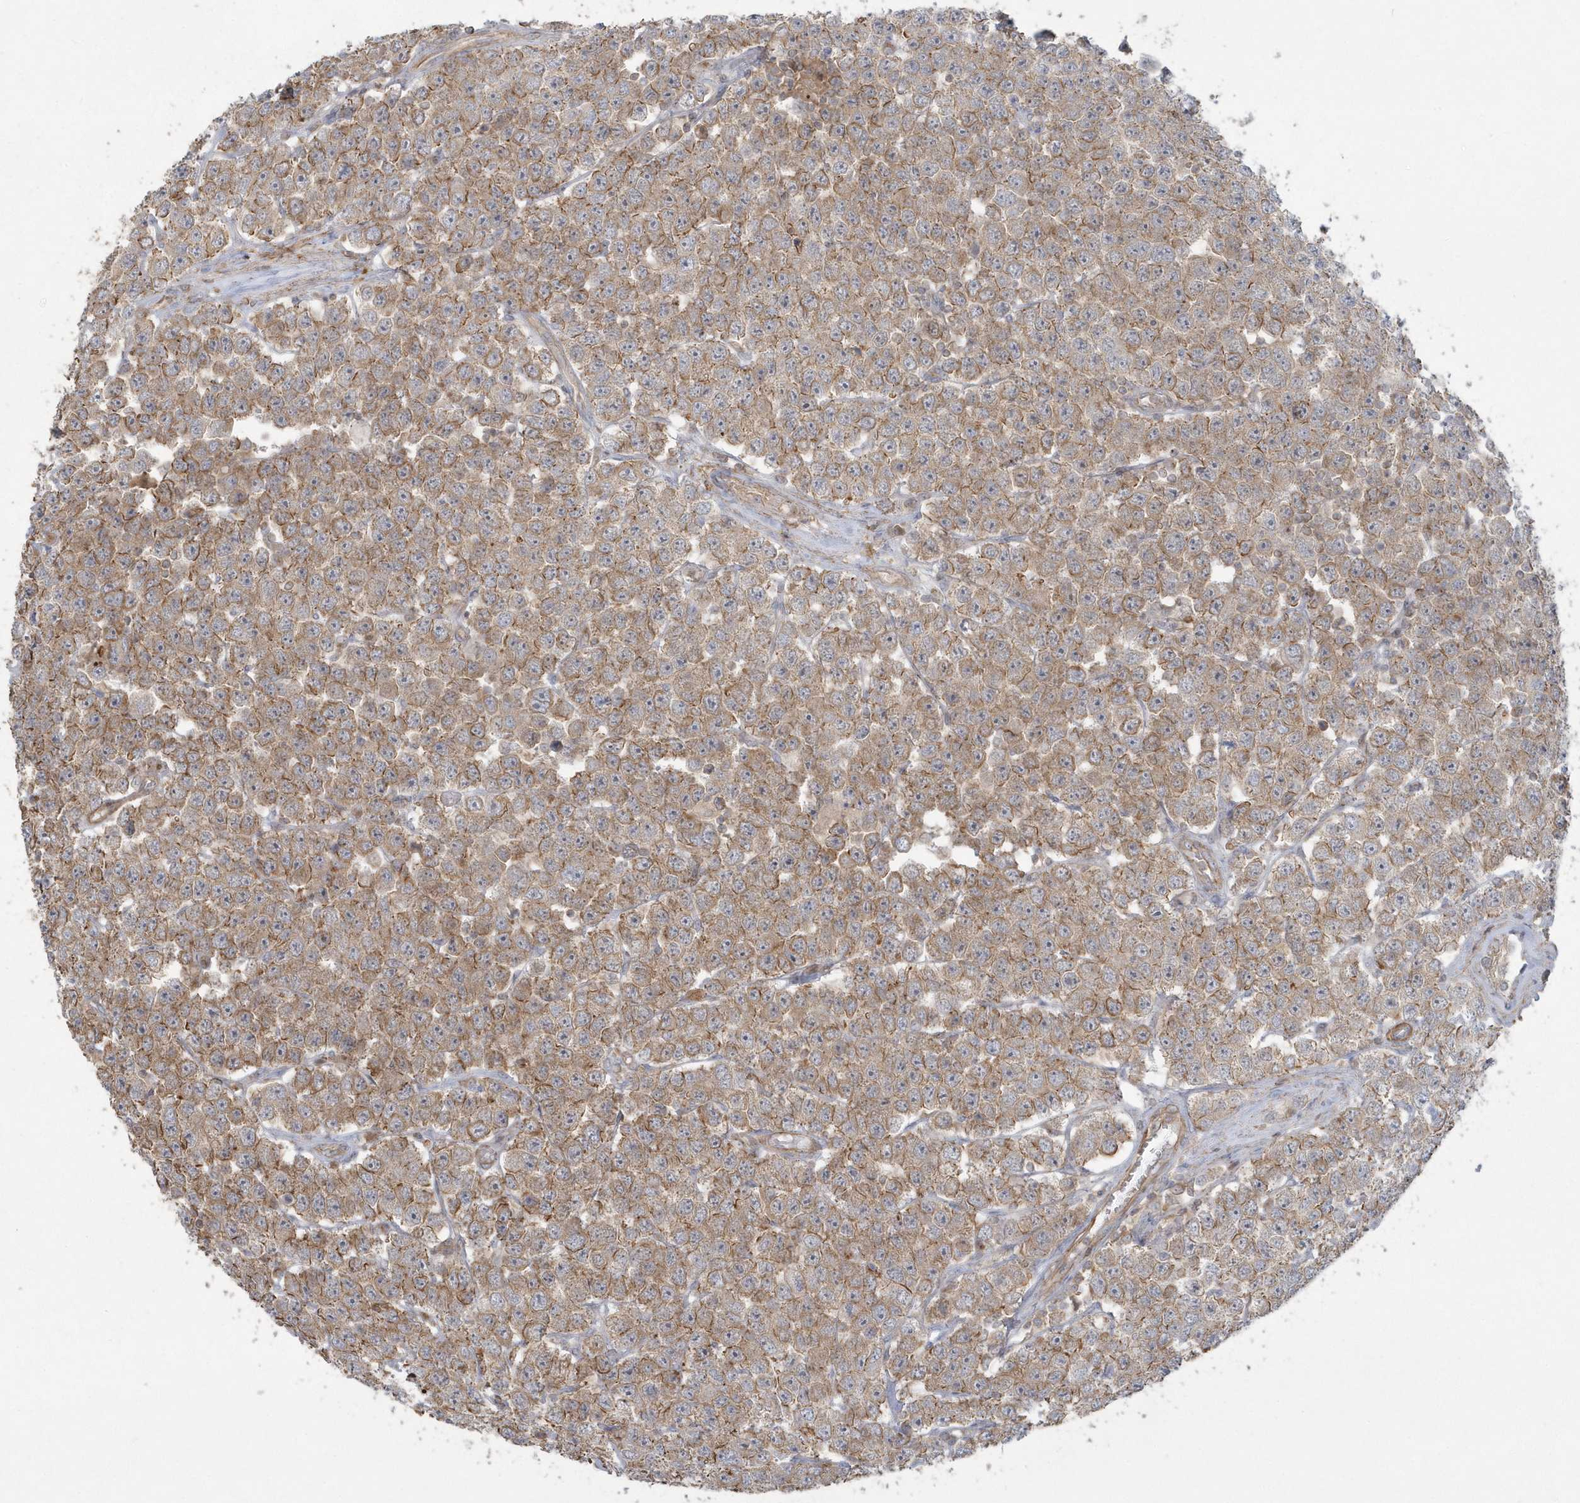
{"staining": {"intensity": "moderate", "quantity": ">75%", "location": "cytoplasmic/membranous"}, "tissue": "testis cancer", "cell_type": "Tumor cells", "image_type": "cancer", "snomed": [{"axis": "morphology", "description": "Seminoma, NOS"}, {"axis": "topography", "description": "Testis"}], "caption": "Moderate cytoplasmic/membranous staining for a protein is seen in about >75% of tumor cells of testis seminoma using IHC.", "gene": "ARMC8", "patient": {"sex": "male", "age": 28}}